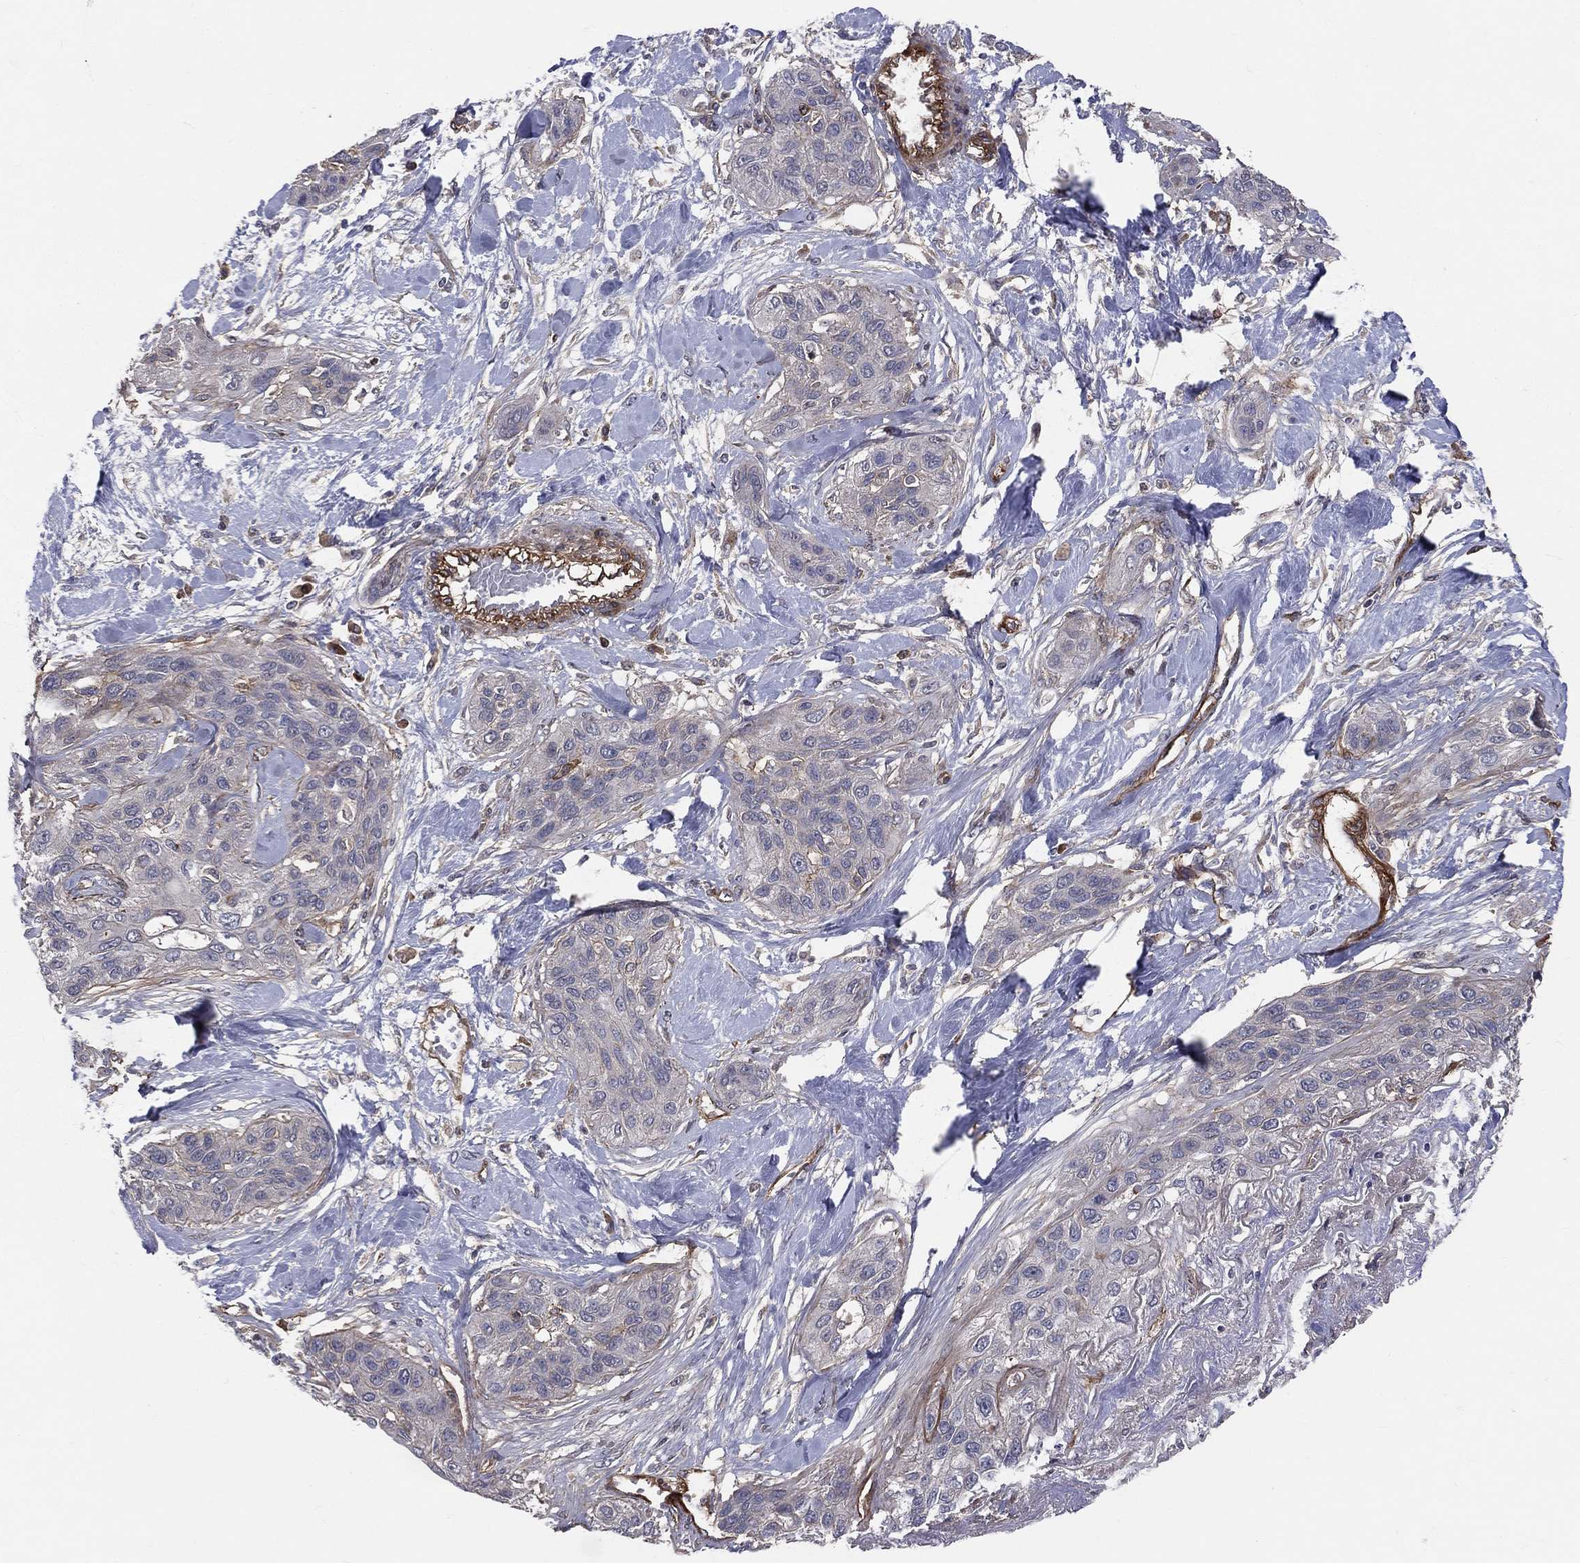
{"staining": {"intensity": "negative", "quantity": "none", "location": "none"}, "tissue": "lung cancer", "cell_type": "Tumor cells", "image_type": "cancer", "snomed": [{"axis": "morphology", "description": "Squamous cell carcinoma, NOS"}, {"axis": "topography", "description": "Lung"}], "caption": "Immunohistochemistry of lung cancer (squamous cell carcinoma) reveals no staining in tumor cells.", "gene": "ENTPD1", "patient": {"sex": "female", "age": 70}}